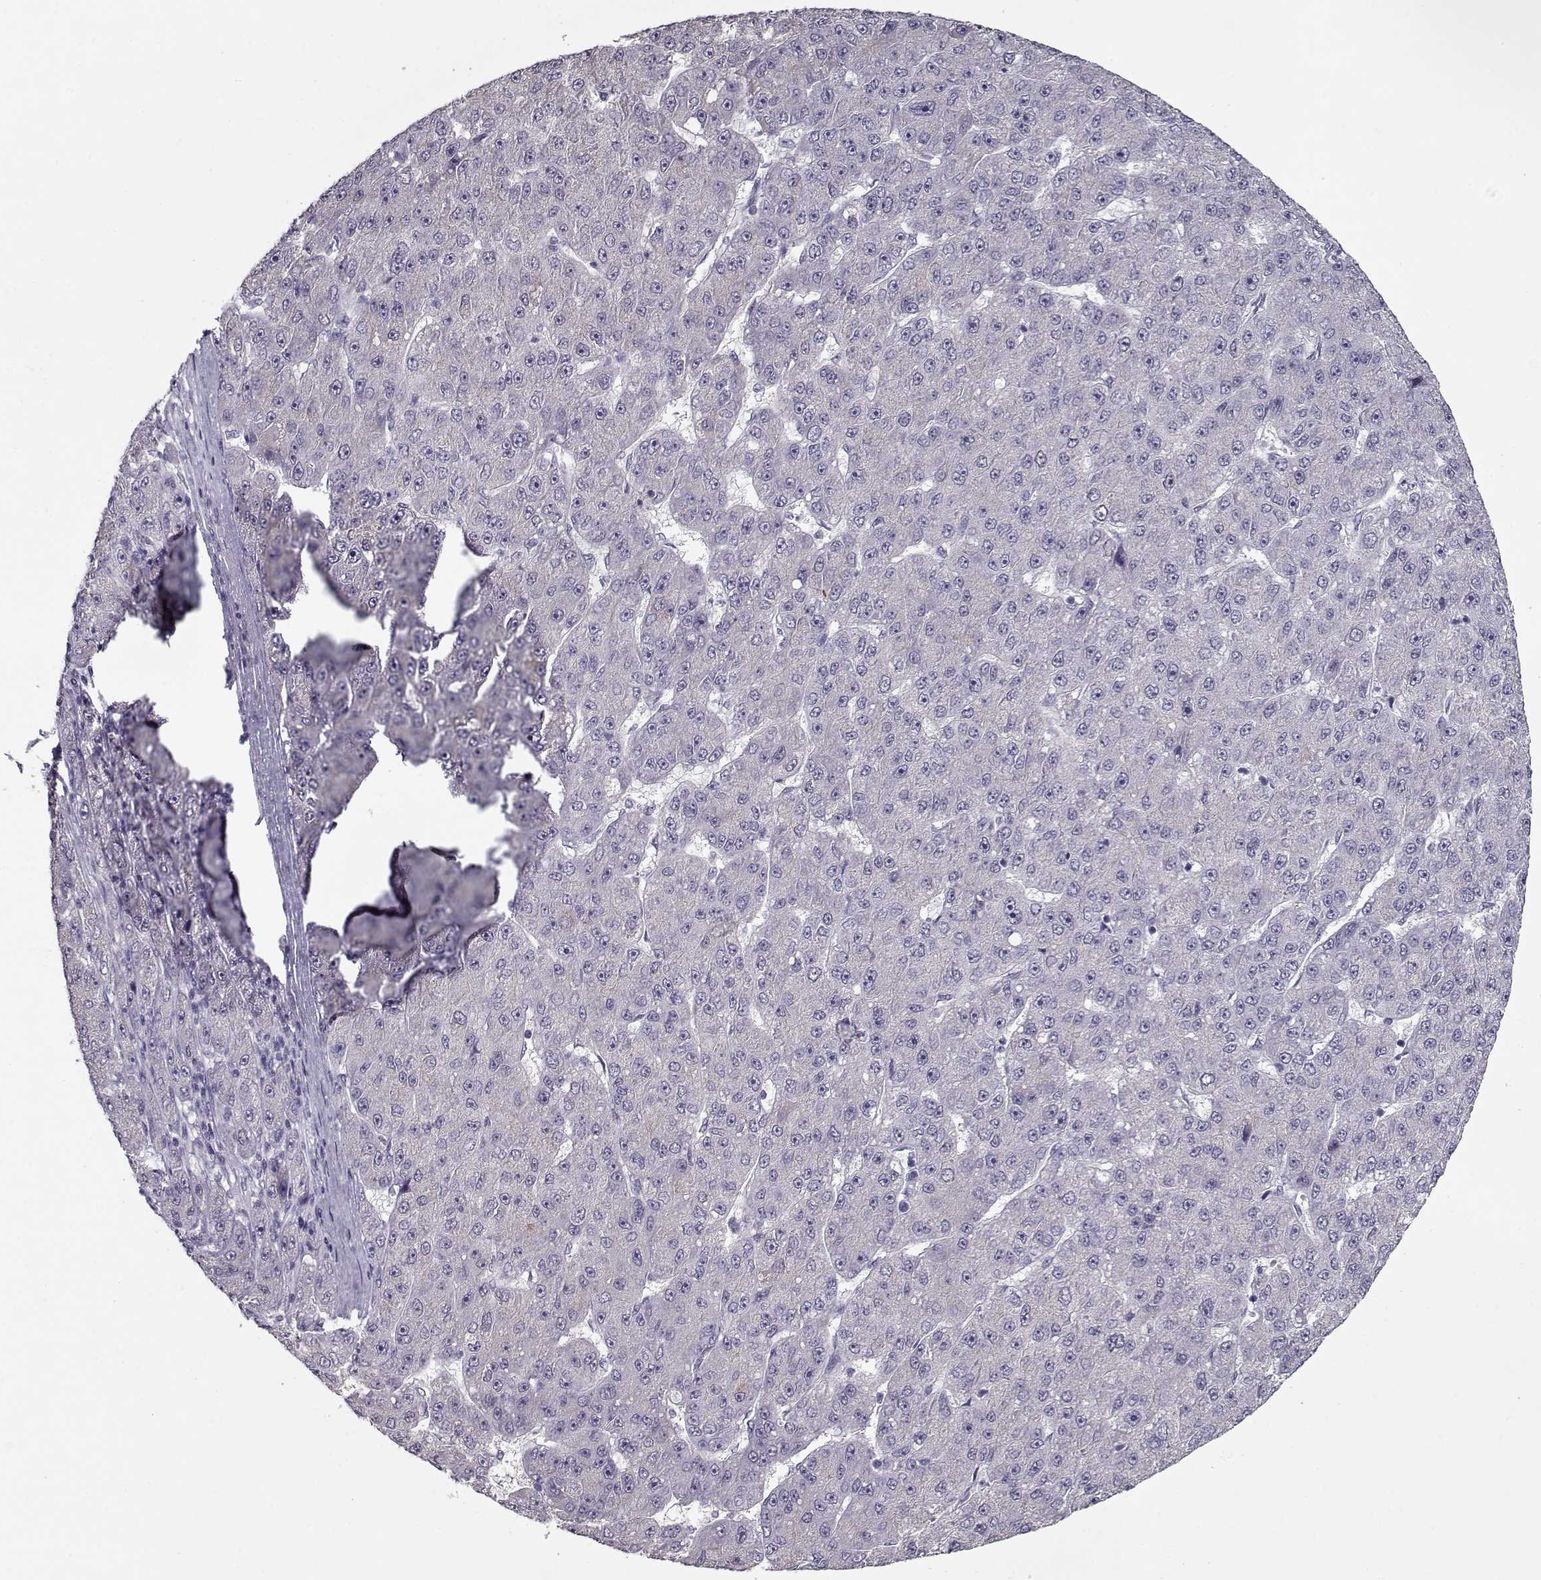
{"staining": {"intensity": "negative", "quantity": "none", "location": "none"}, "tissue": "liver cancer", "cell_type": "Tumor cells", "image_type": "cancer", "snomed": [{"axis": "morphology", "description": "Carcinoma, Hepatocellular, NOS"}, {"axis": "topography", "description": "Liver"}], "caption": "IHC of liver hepatocellular carcinoma shows no expression in tumor cells.", "gene": "SEC16B", "patient": {"sex": "male", "age": 67}}